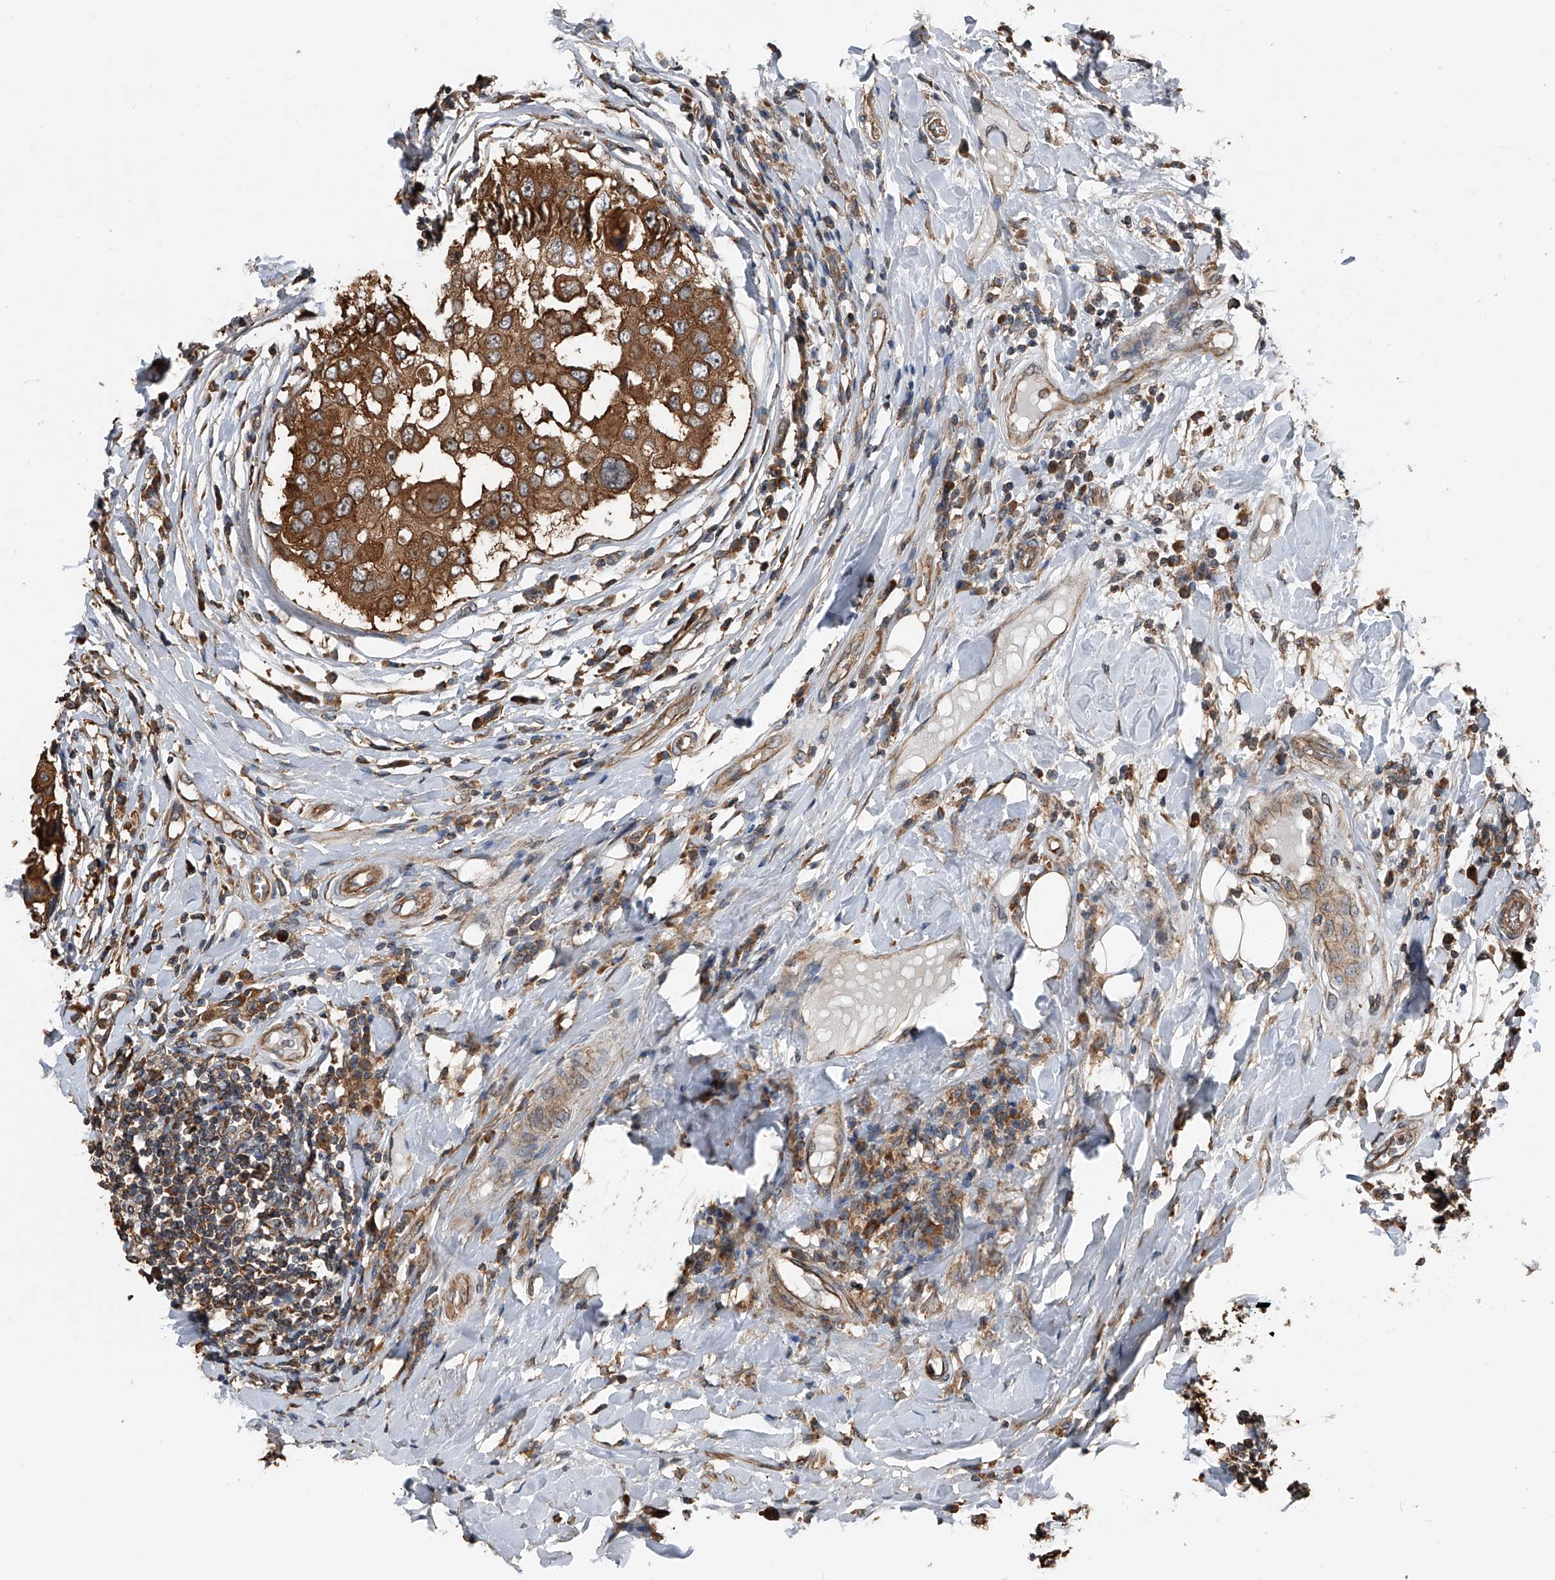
{"staining": {"intensity": "strong", "quantity": ">75%", "location": "cytoplasmic/membranous"}, "tissue": "breast cancer", "cell_type": "Tumor cells", "image_type": "cancer", "snomed": [{"axis": "morphology", "description": "Duct carcinoma"}, {"axis": "topography", "description": "Breast"}], "caption": "A high amount of strong cytoplasmic/membranous expression is appreciated in approximately >75% of tumor cells in breast infiltrating ductal carcinoma tissue.", "gene": "KCNJ2", "patient": {"sex": "female", "age": 27}}